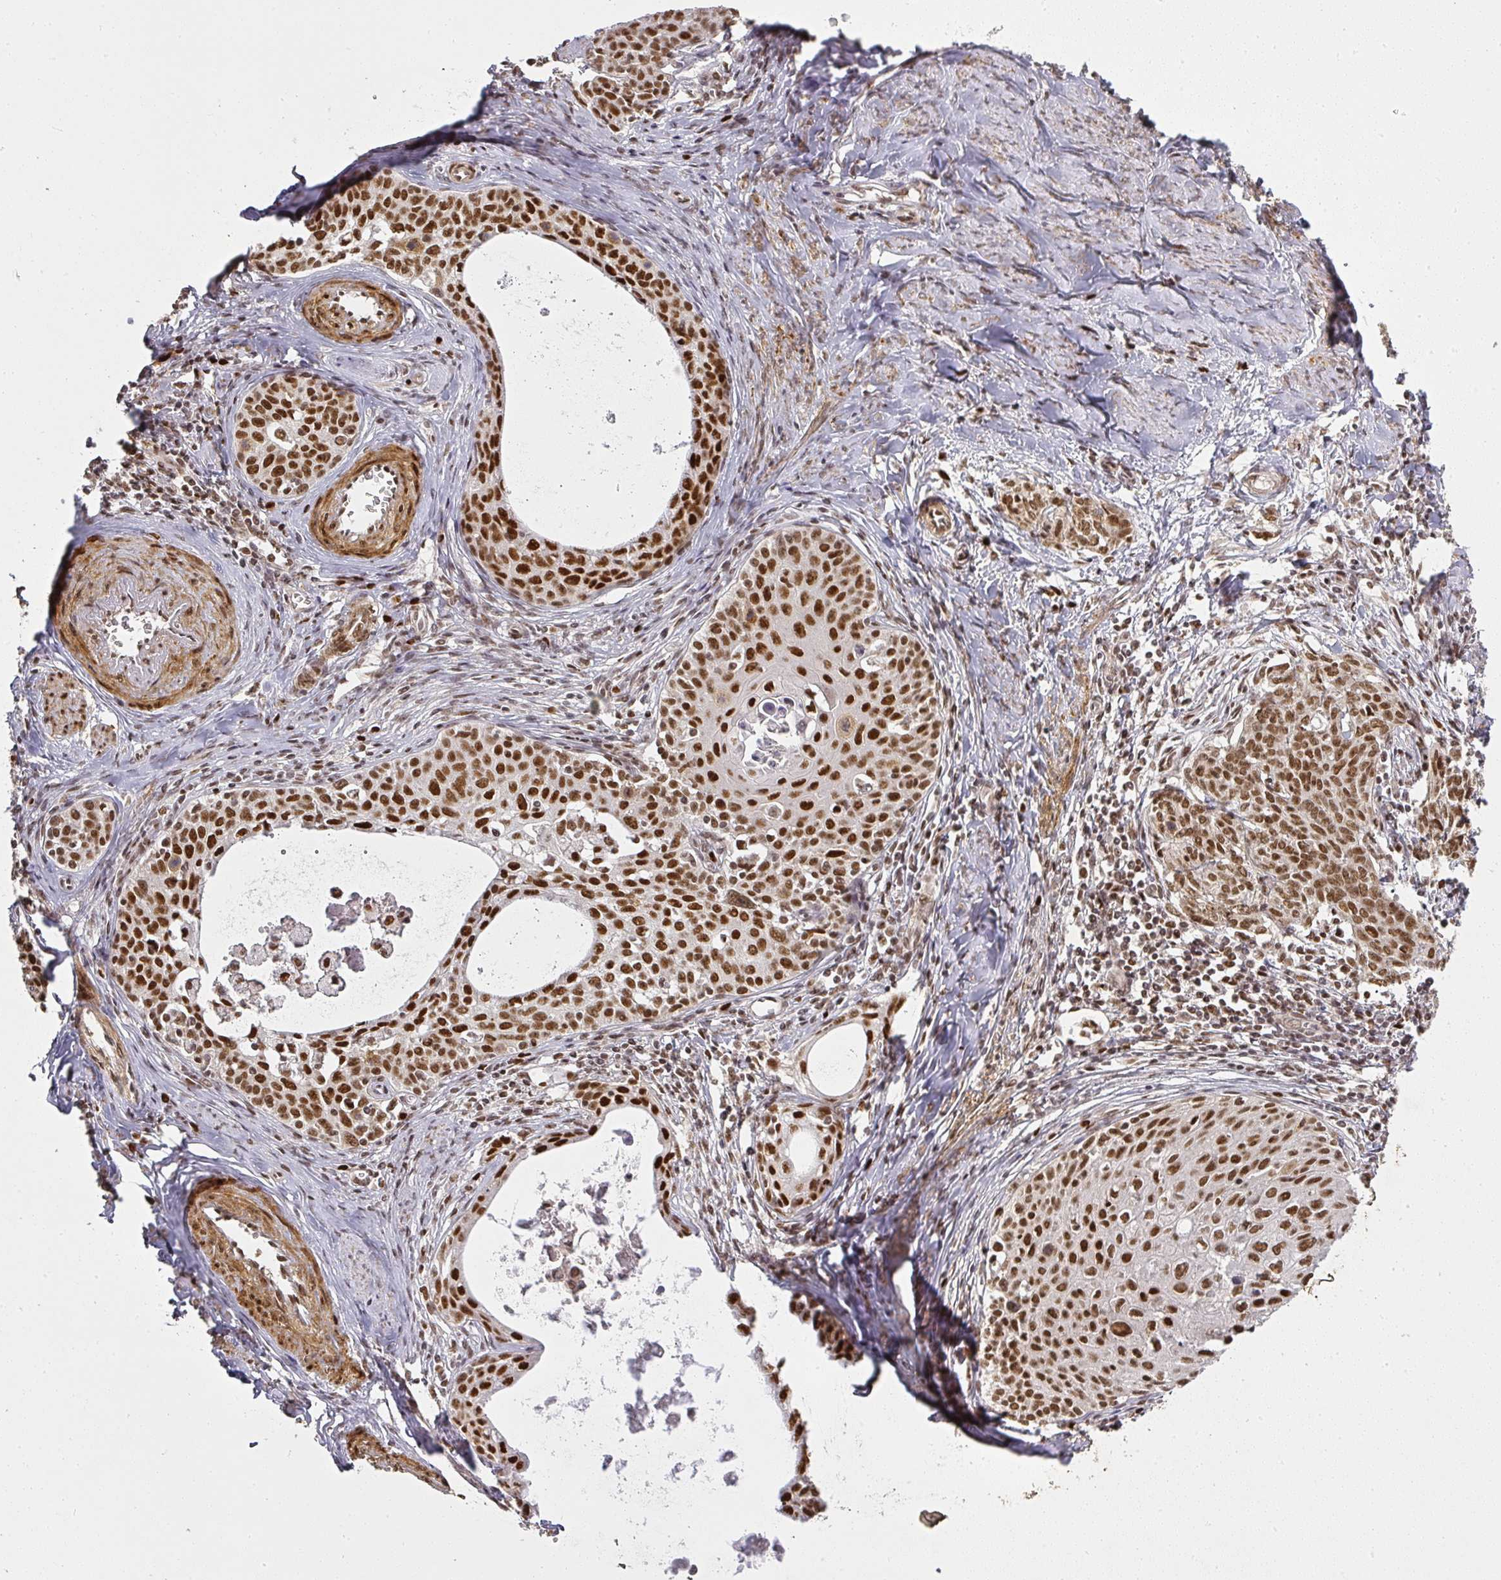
{"staining": {"intensity": "strong", "quantity": ">75%", "location": "nuclear"}, "tissue": "cervical cancer", "cell_type": "Tumor cells", "image_type": "cancer", "snomed": [{"axis": "morphology", "description": "Squamous cell carcinoma, NOS"}, {"axis": "morphology", "description": "Adenocarcinoma, NOS"}, {"axis": "topography", "description": "Cervix"}], "caption": "Immunohistochemical staining of human cervical adenocarcinoma demonstrates strong nuclear protein positivity in approximately >75% of tumor cells.", "gene": "GPRIN2", "patient": {"sex": "female", "age": 52}}